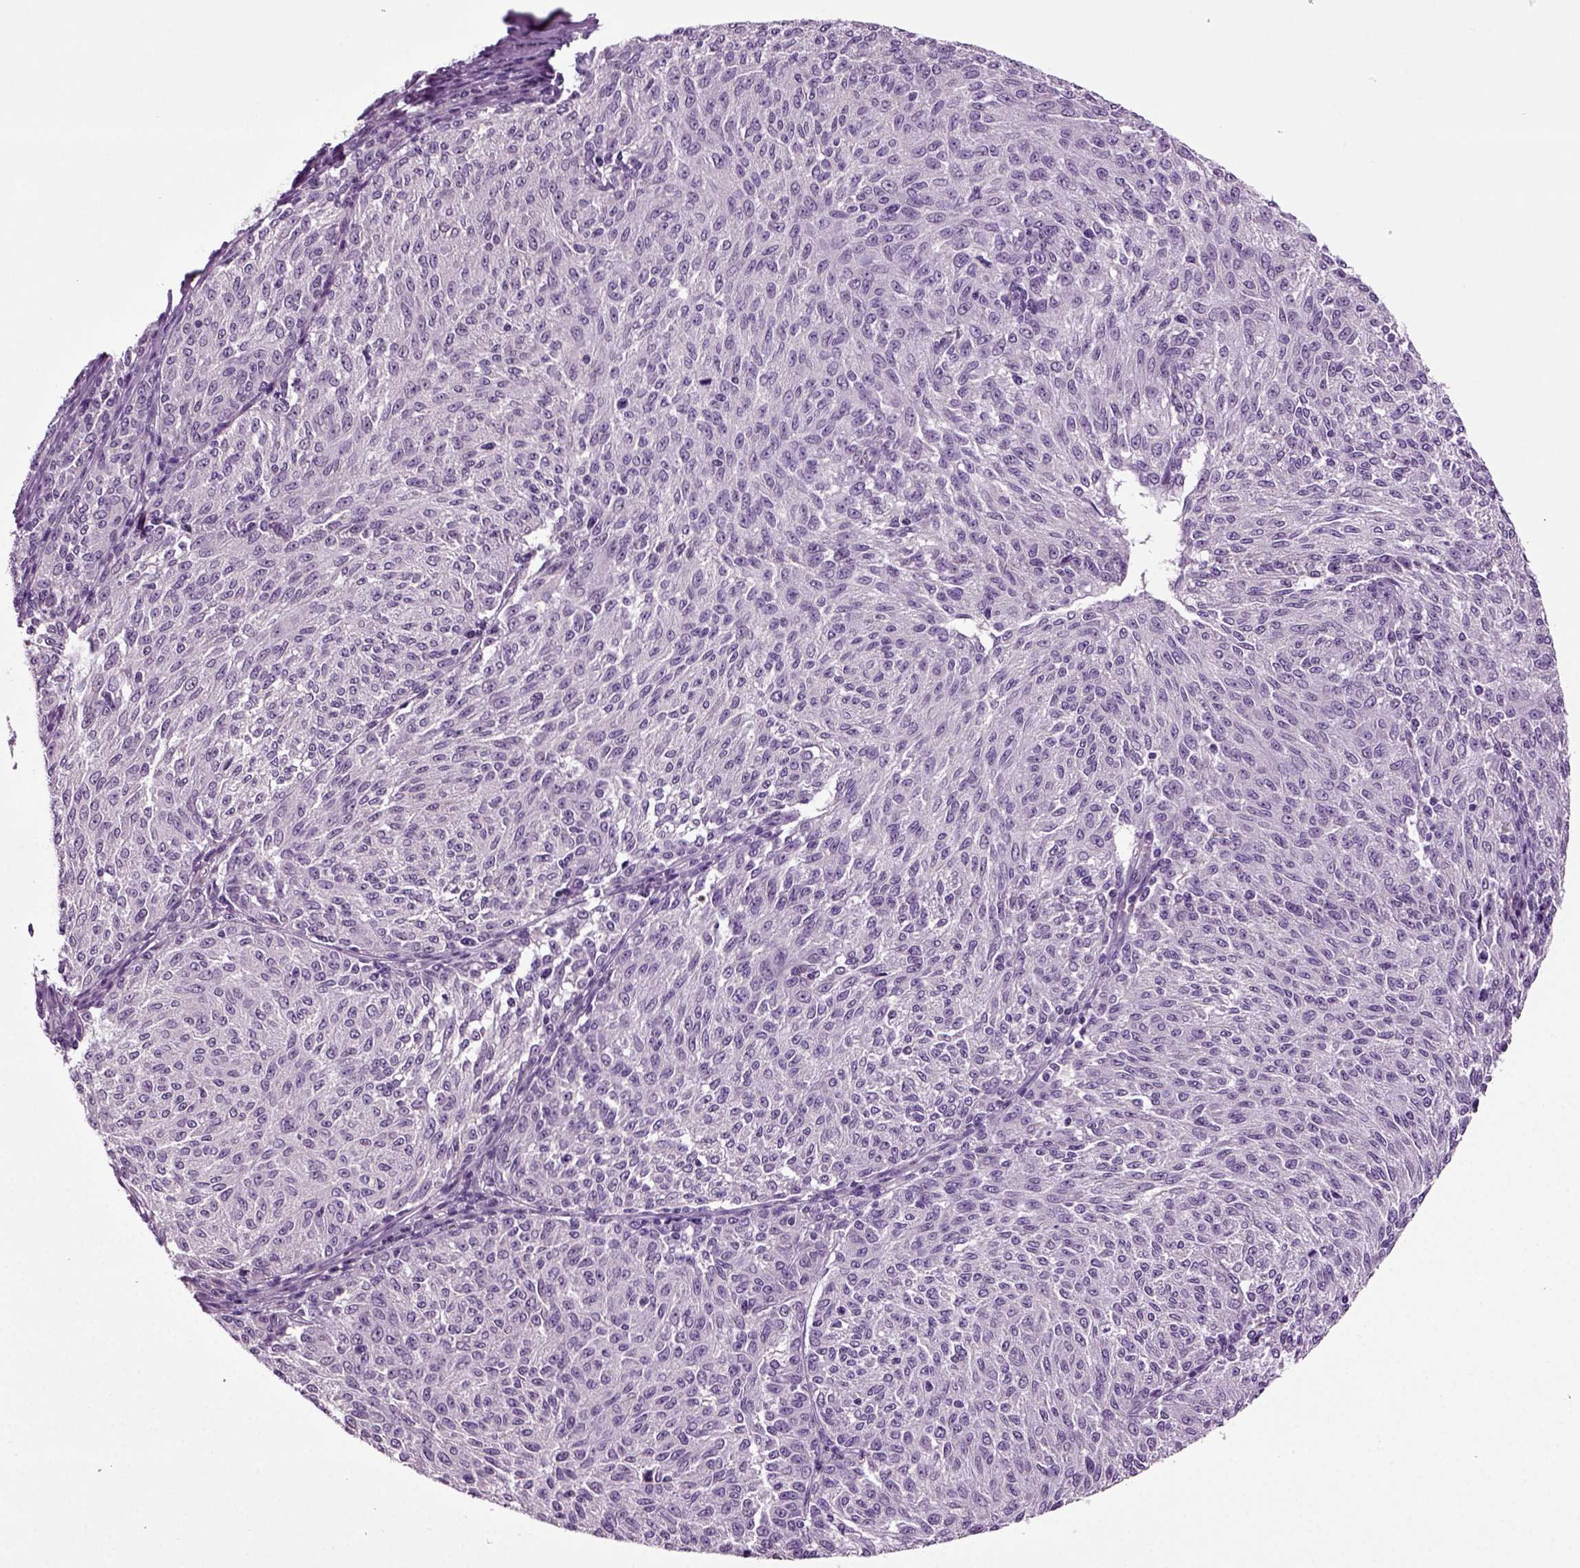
{"staining": {"intensity": "negative", "quantity": "none", "location": "none"}, "tissue": "melanoma", "cell_type": "Tumor cells", "image_type": "cancer", "snomed": [{"axis": "morphology", "description": "Malignant melanoma, NOS"}, {"axis": "topography", "description": "Skin"}], "caption": "An immunohistochemistry (IHC) histopathology image of melanoma is shown. There is no staining in tumor cells of melanoma.", "gene": "SPATA17", "patient": {"sex": "female", "age": 72}}